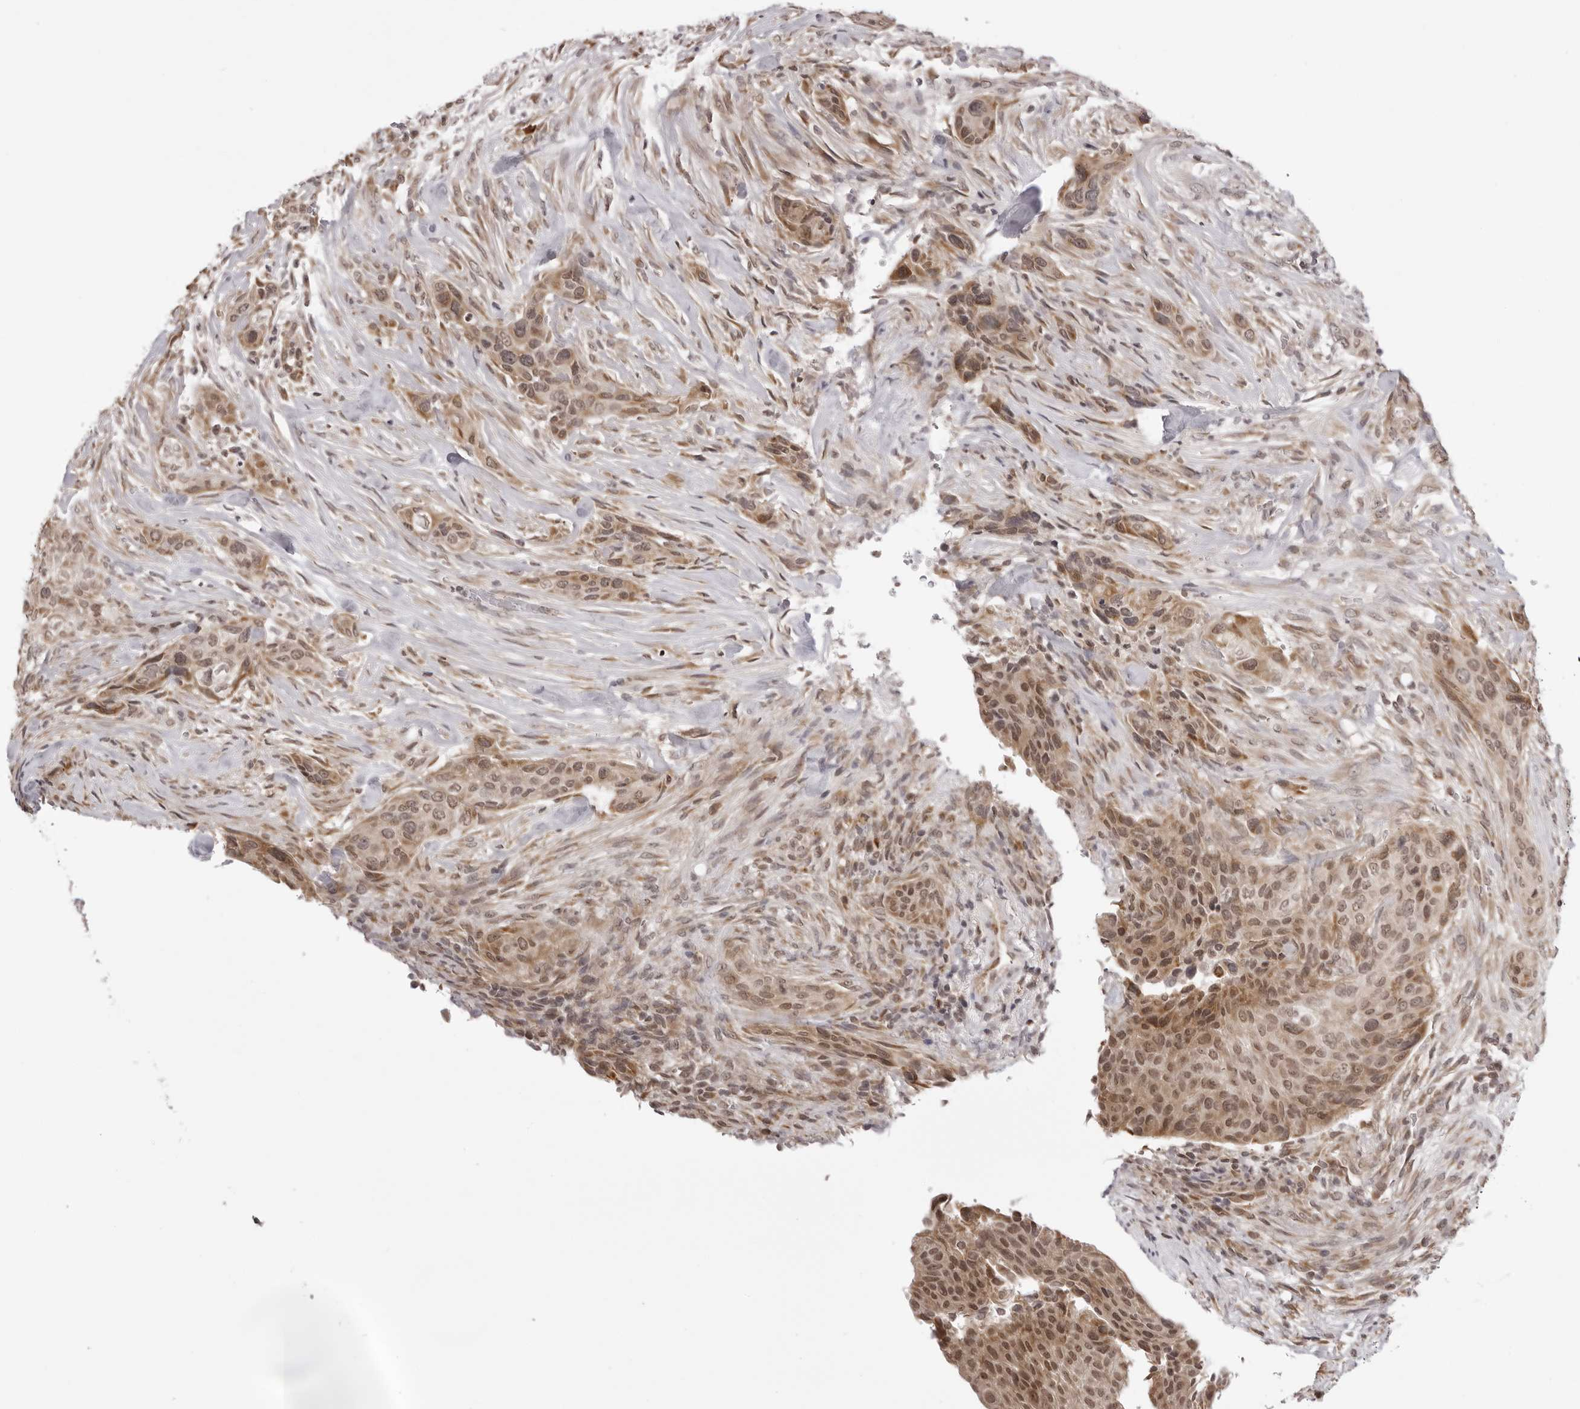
{"staining": {"intensity": "moderate", "quantity": ">75%", "location": "cytoplasmic/membranous,nuclear"}, "tissue": "urothelial cancer", "cell_type": "Tumor cells", "image_type": "cancer", "snomed": [{"axis": "morphology", "description": "Urothelial carcinoma, High grade"}, {"axis": "topography", "description": "Urinary bladder"}], "caption": "A medium amount of moderate cytoplasmic/membranous and nuclear staining is identified in about >75% of tumor cells in high-grade urothelial carcinoma tissue.", "gene": "ZC3H11A", "patient": {"sex": "male", "age": 35}}